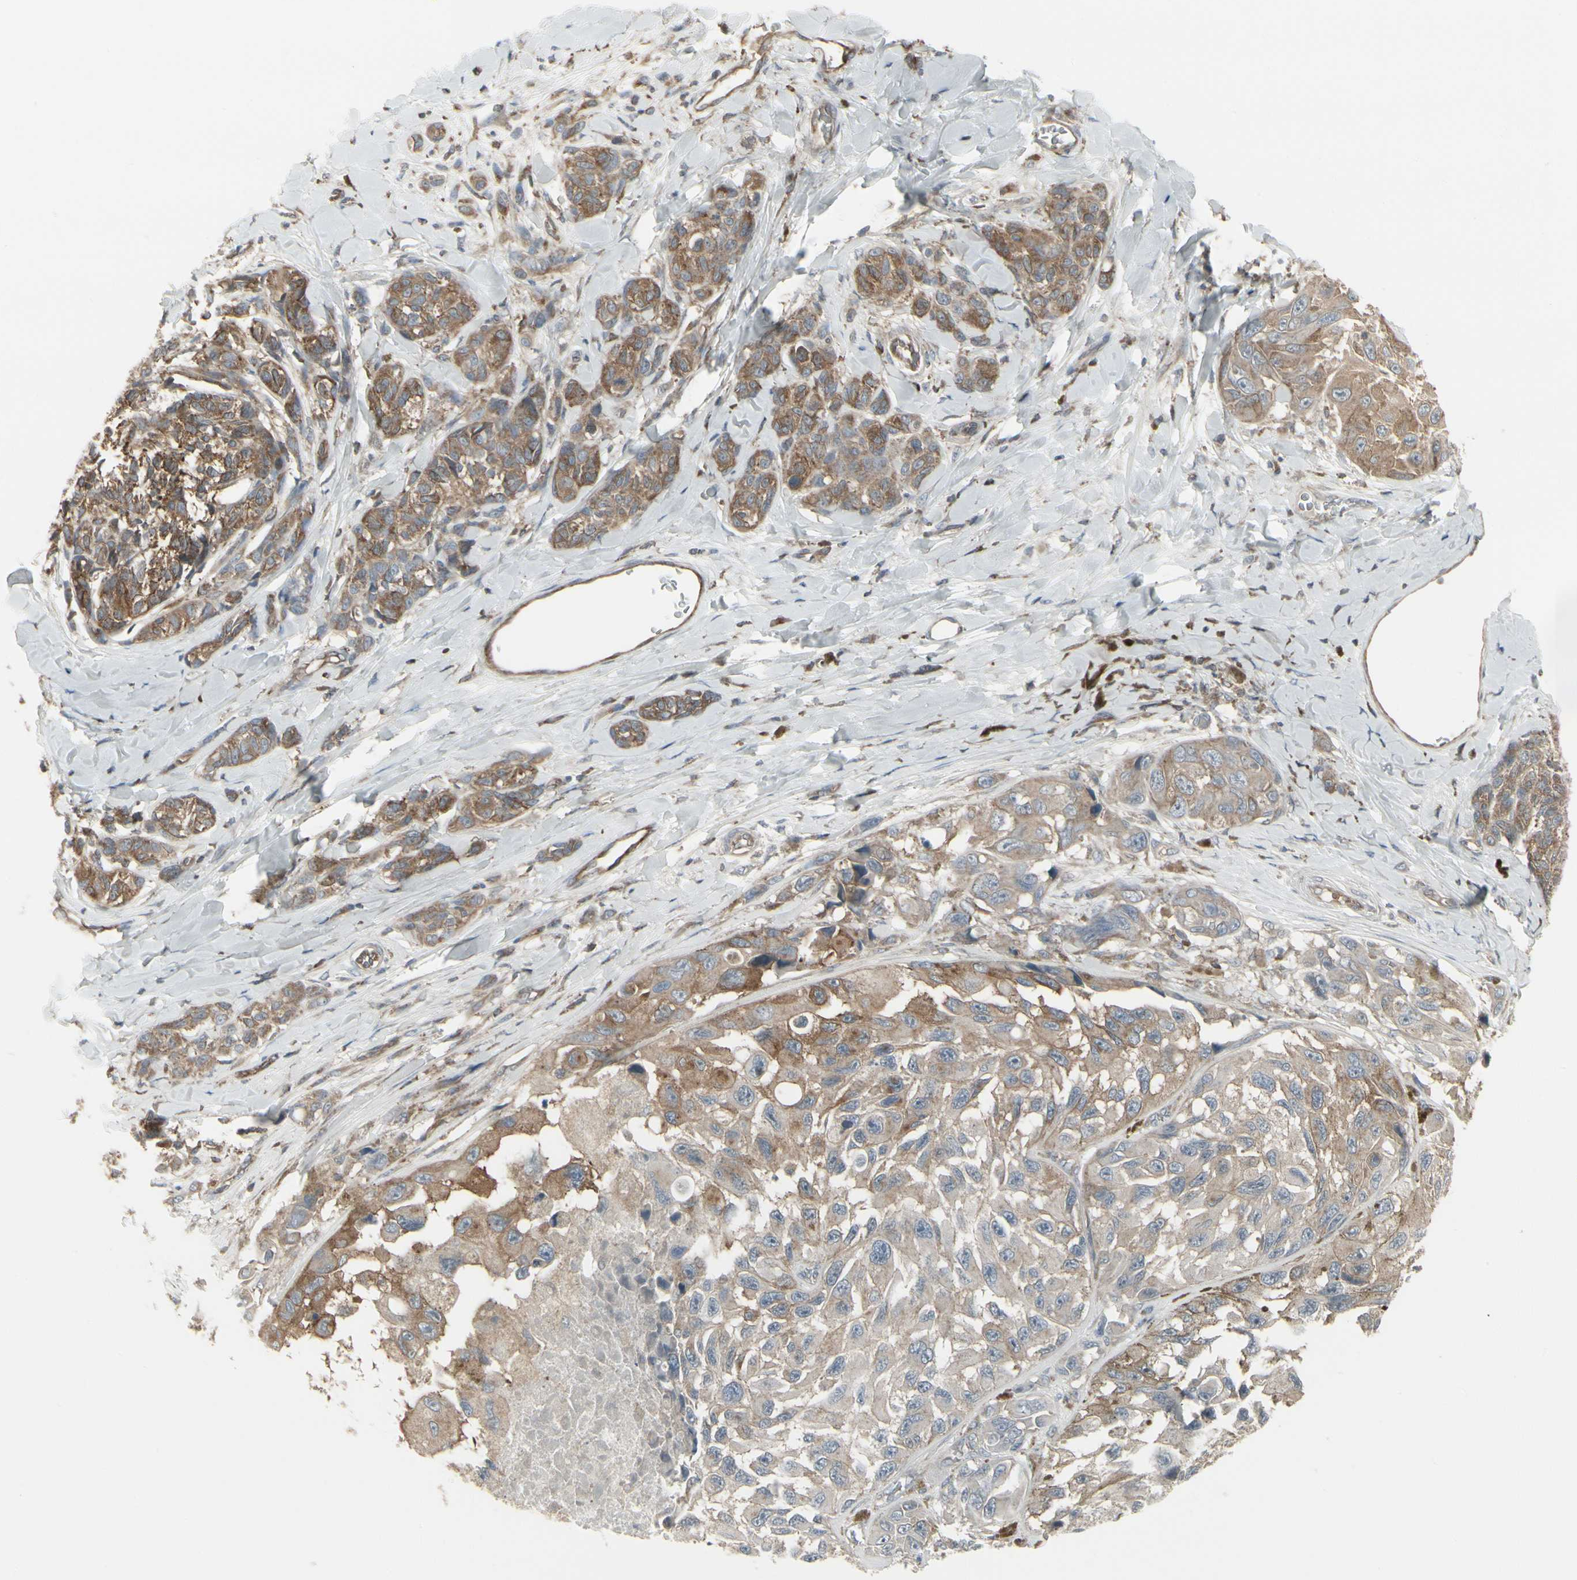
{"staining": {"intensity": "moderate", "quantity": ">75%", "location": "cytoplasmic/membranous"}, "tissue": "melanoma", "cell_type": "Tumor cells", "image_type": "cancer", "snomed": [{"axis": "morphology", "description": "Malignant melanoma, NOS"}, {"axis": "topography", "description": "Skin"}], "caption": "Melanoma stained with a protein marker demonstrates moderate staining in tumor cells.", "gene": "EPS15", "patient": {"sex": "female", "age": 73}}